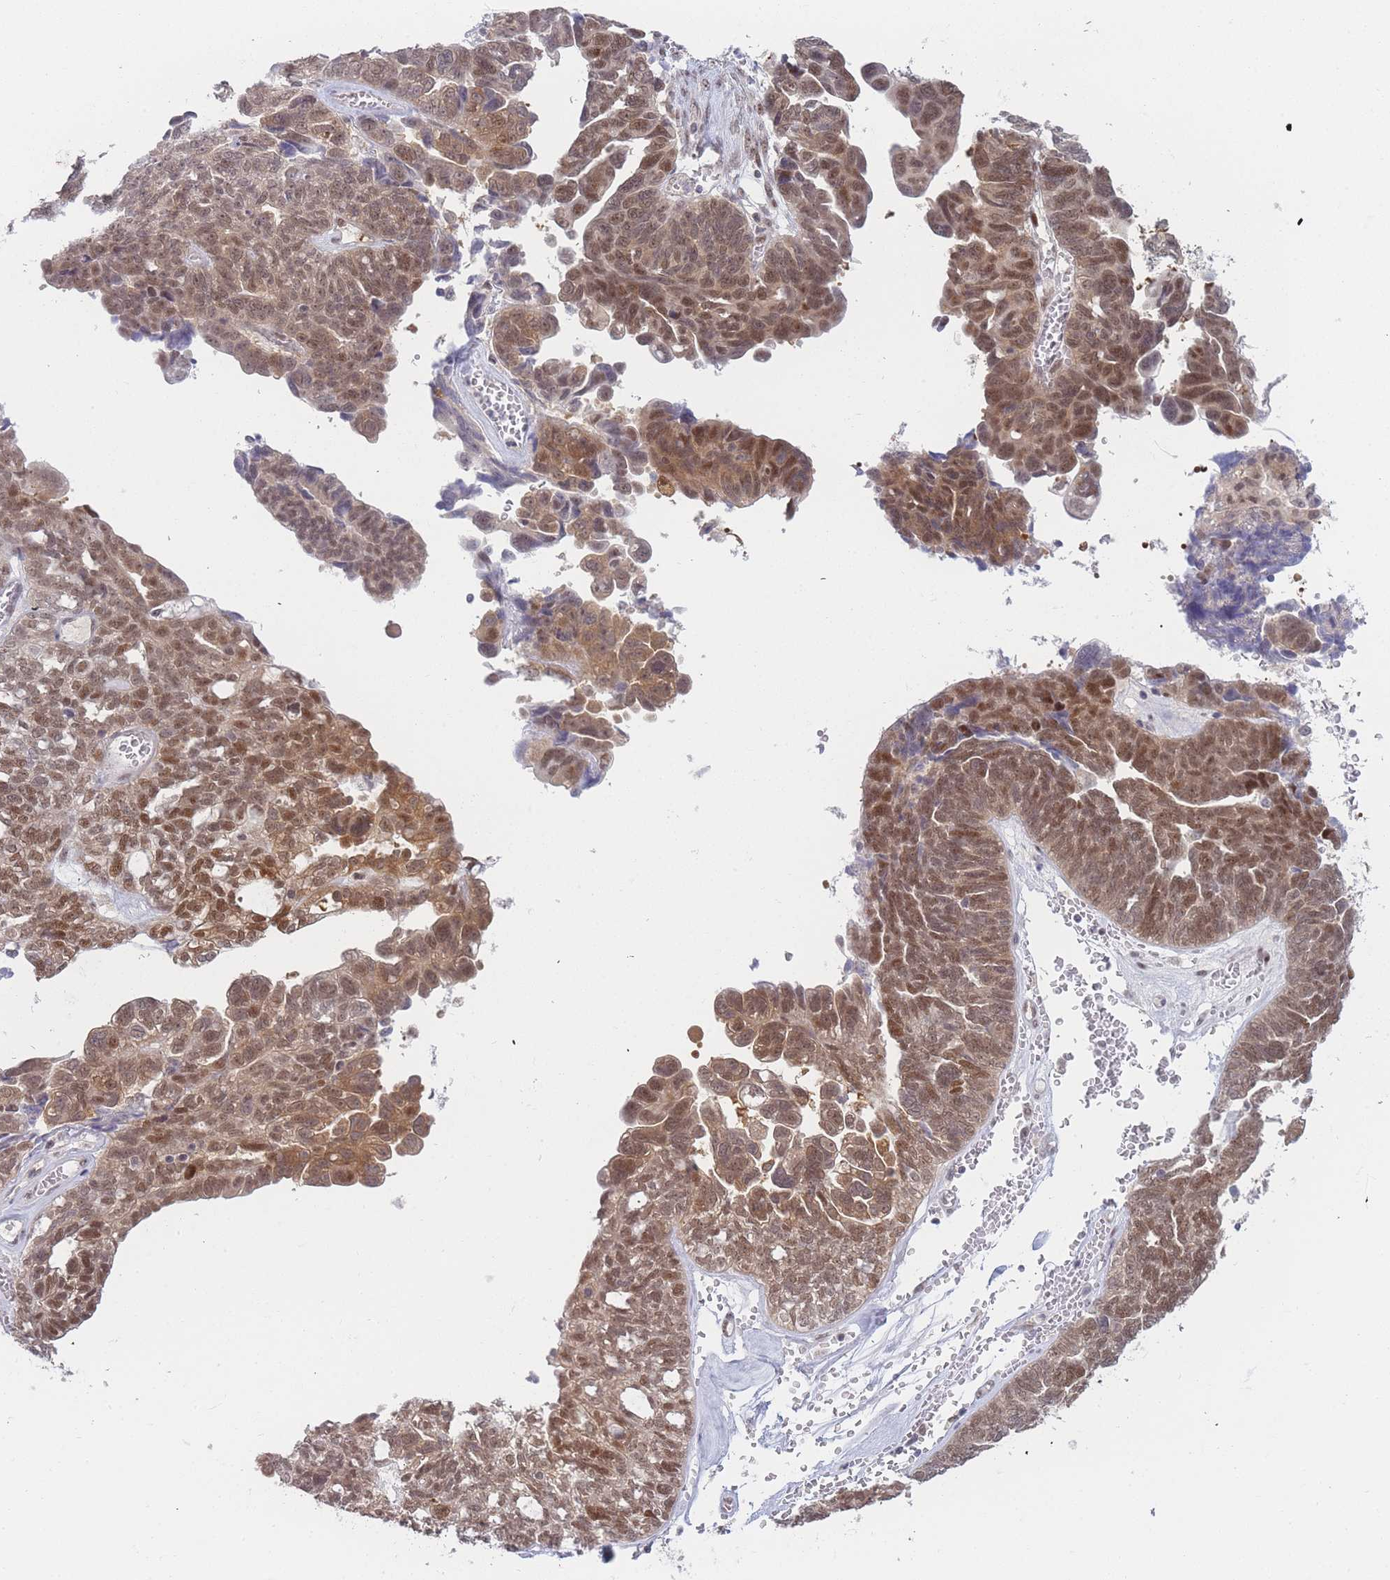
{"staining": {"intensity": "moderate", "quantity": ">75%", "location": "cytoplasmic/membranous,nuclear"}, "tissue": "ovarian cancer", "cell_type": "Tumor cells", "image_type": "cancer", "snomed": [{"axis": "morphology", "description": "Cystadenocarcinoma, serous, NOS"}, {"axis": "topography", "description": "Ovary"}], "caption": "Ovarian serous cystadenocarcinoma stained for a protein (brown) displays moderate cytoplasmic/membranous and nuclear positive expression in about >75% of tumor cells.", "gene": "DEAF1", "patient": {"sex": "female", "age": 79}}